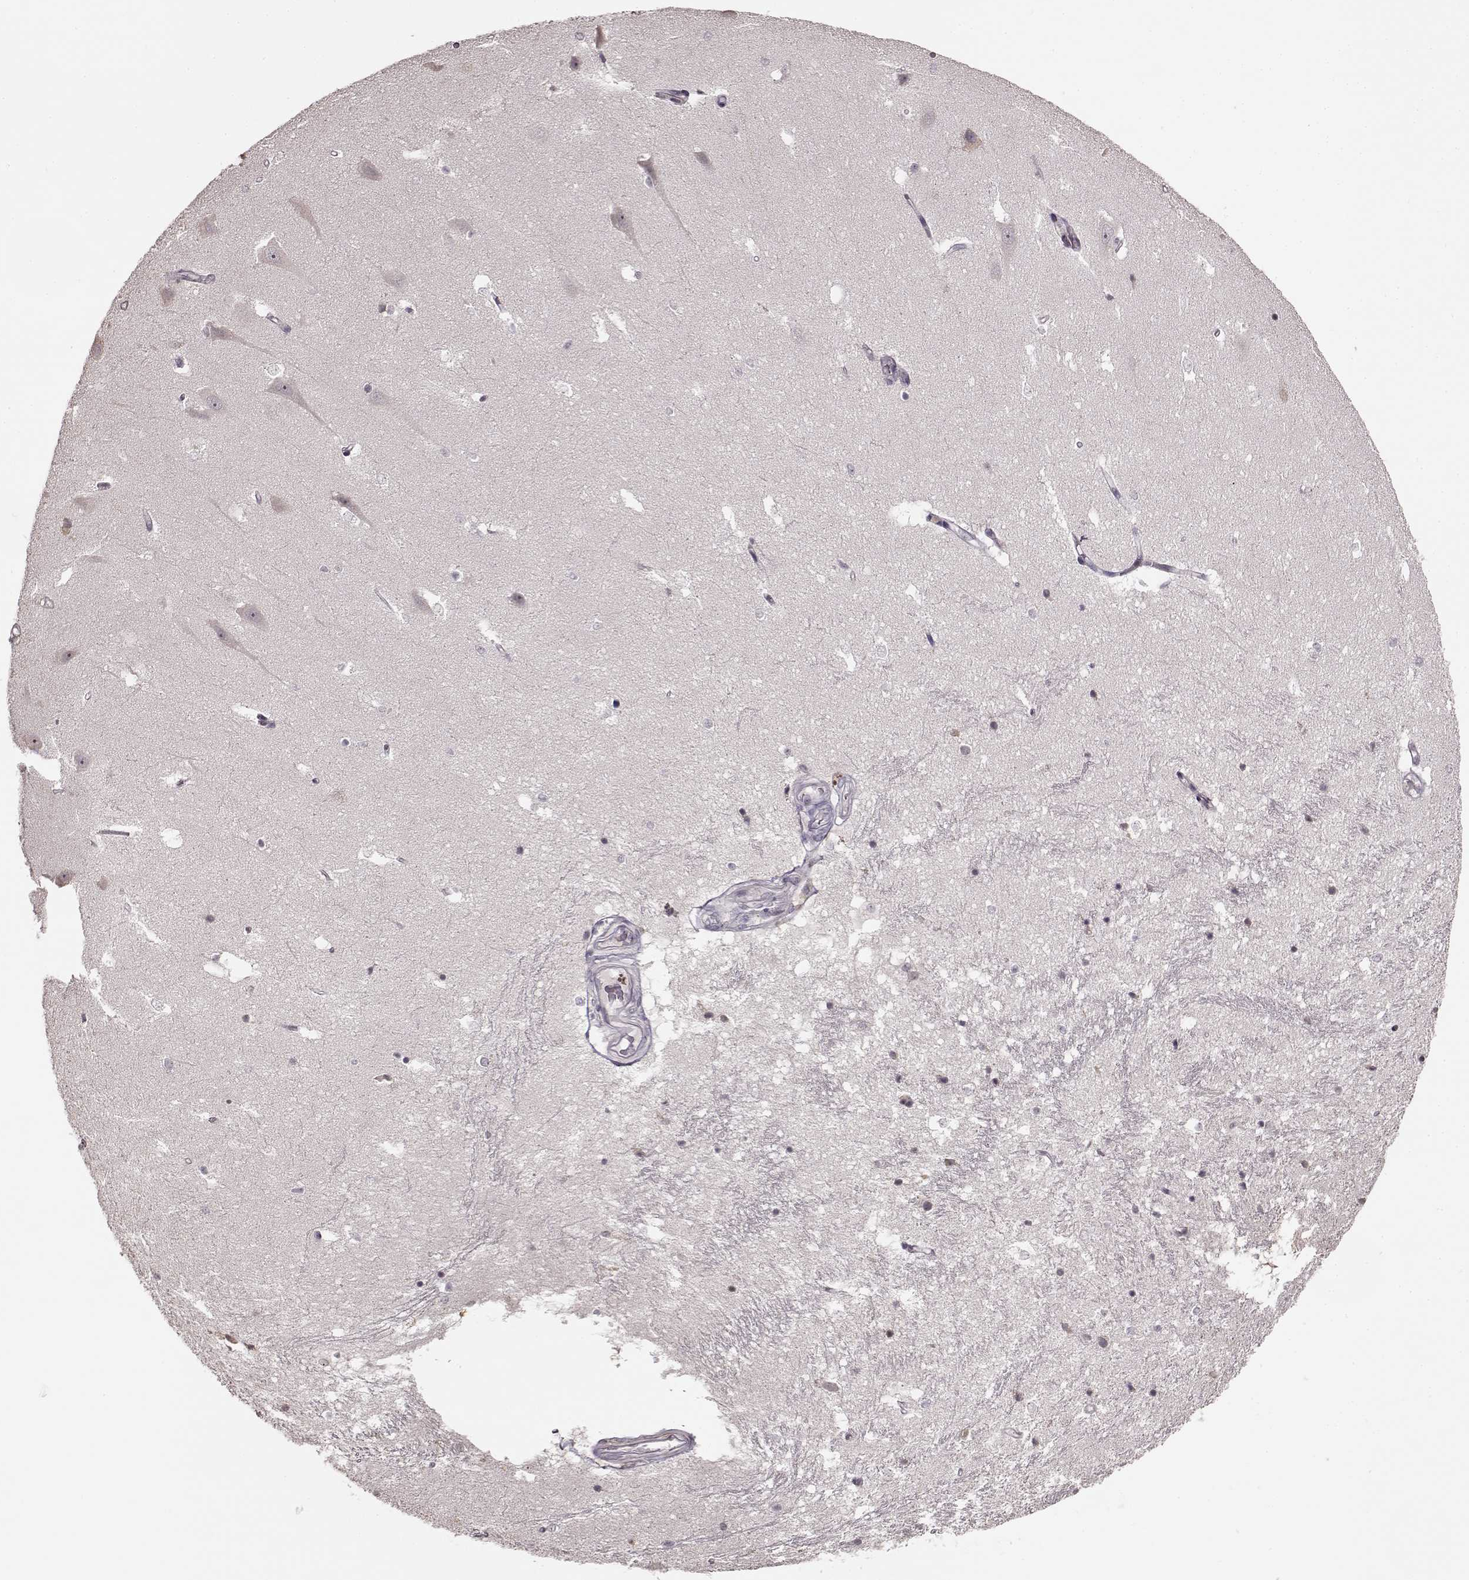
{"staining": {"intensity": "negative", "quantity": "none", "location": "none"}, "tissue": "hippocampus", "cell_type": "Glial cells", "image_type": "normal", "snomed": [{"axis": "morphology", "description": "Normal tissue, NOS"}, {"axis": "topography", "description": "Hippocampus"}], "caption": "Immunohistochemical staining of unremarkable hippocampus demonstrates no significant staining in glial cells. (DAB (3,3'-diaminobenzidine) immunohistochemistry (IHC) visualized using brightfield microscopy, high magnification).", "gene": "FSHB", "patient": {"sex": "male", "age": 44}}